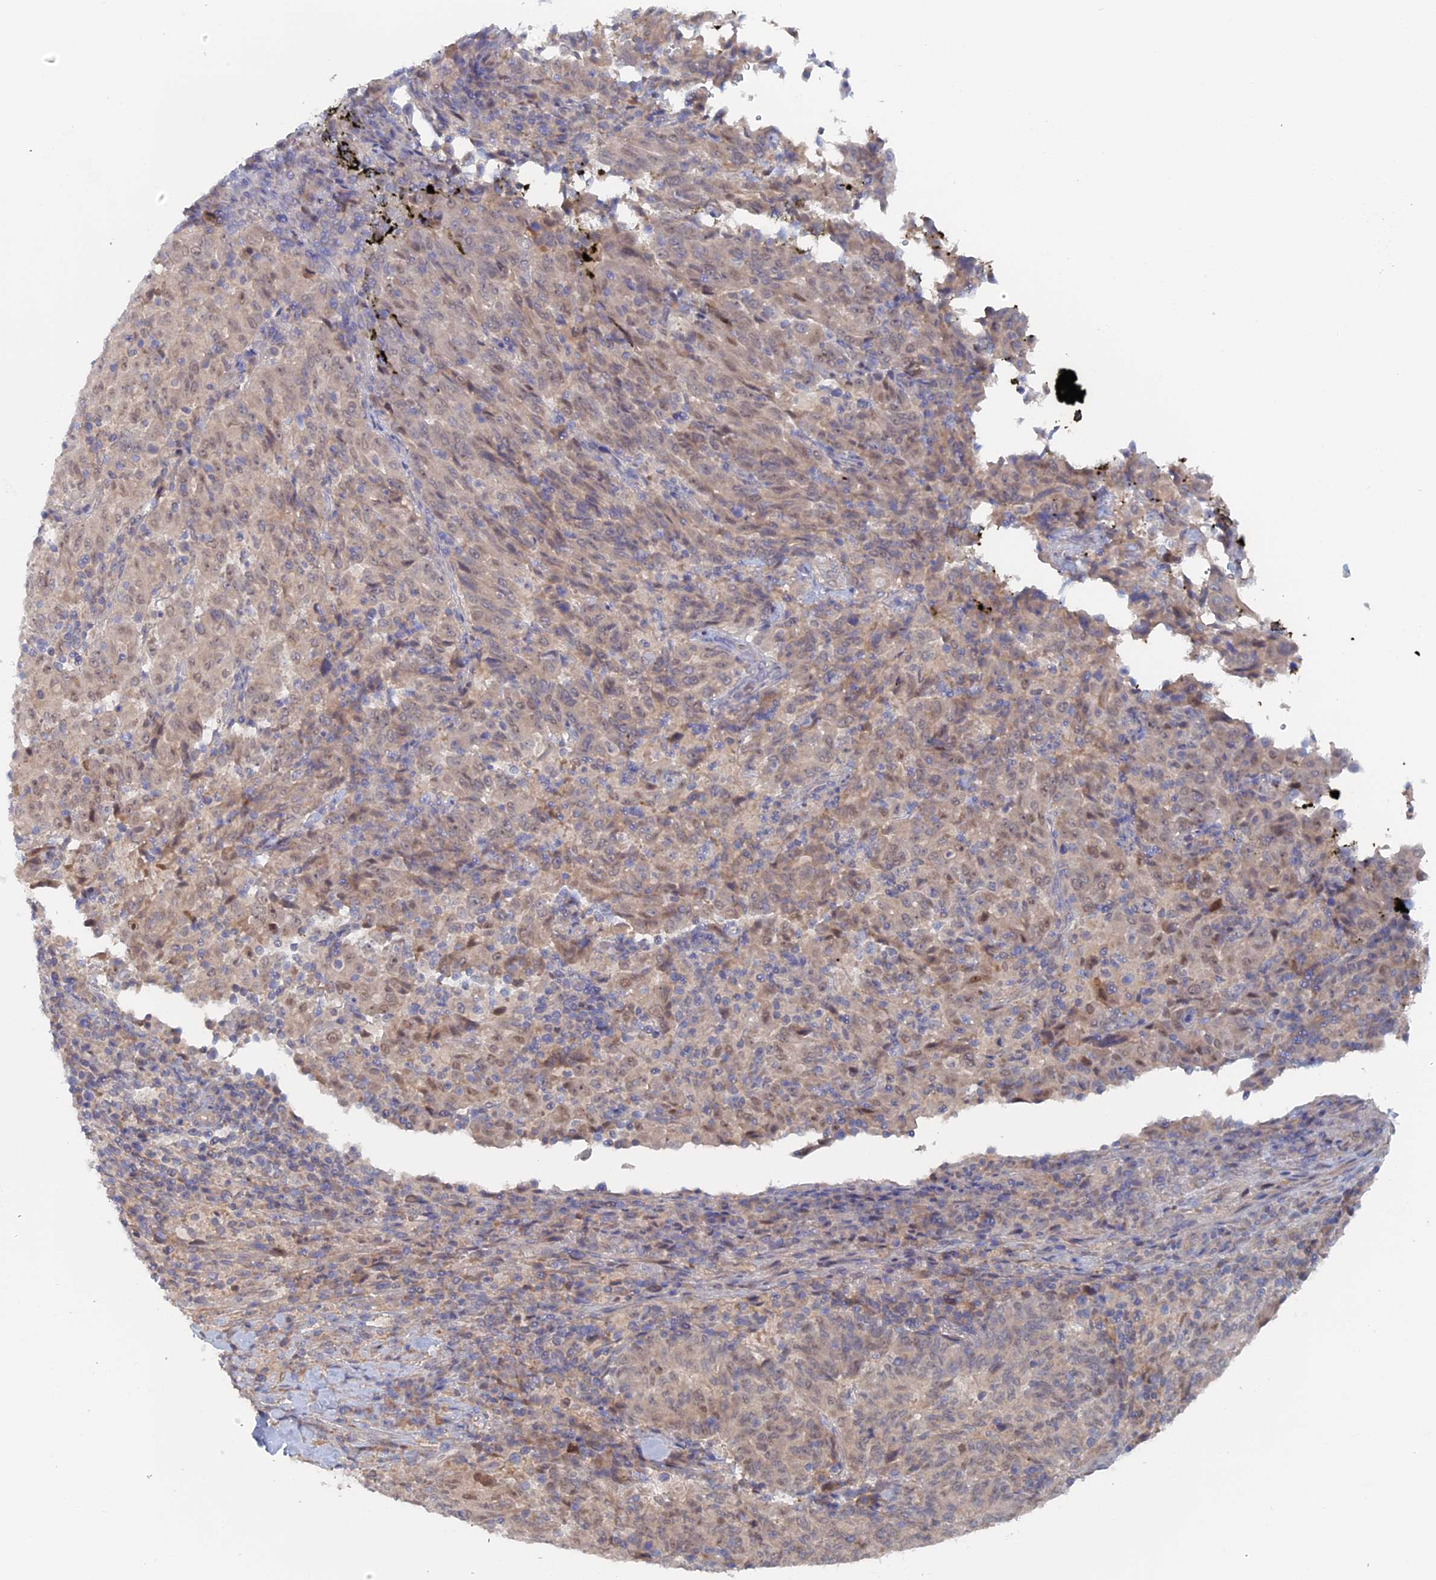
{"staining": {"intensity": "weak", "quantity": "25%-75%", "location": "nuclear"}, "tissue": "pancreatic cancer", "cell_type": "Tumor cells", "image_type": "cancer", "snomed": [{"axis": "morphology", "description": "Adenocarcinoma, NOS"}, {"axis": "topography", "description": "Pancreas"}], "caption": "Protein staining by immunohistochemistry exhibits weak nuclear staining in approximately 25%-75% of tumor cells in pancreatic cancer (adenocarcinoma).", "gene": "ELOVL6", "patient": {"sex": "male", "age": 63}}